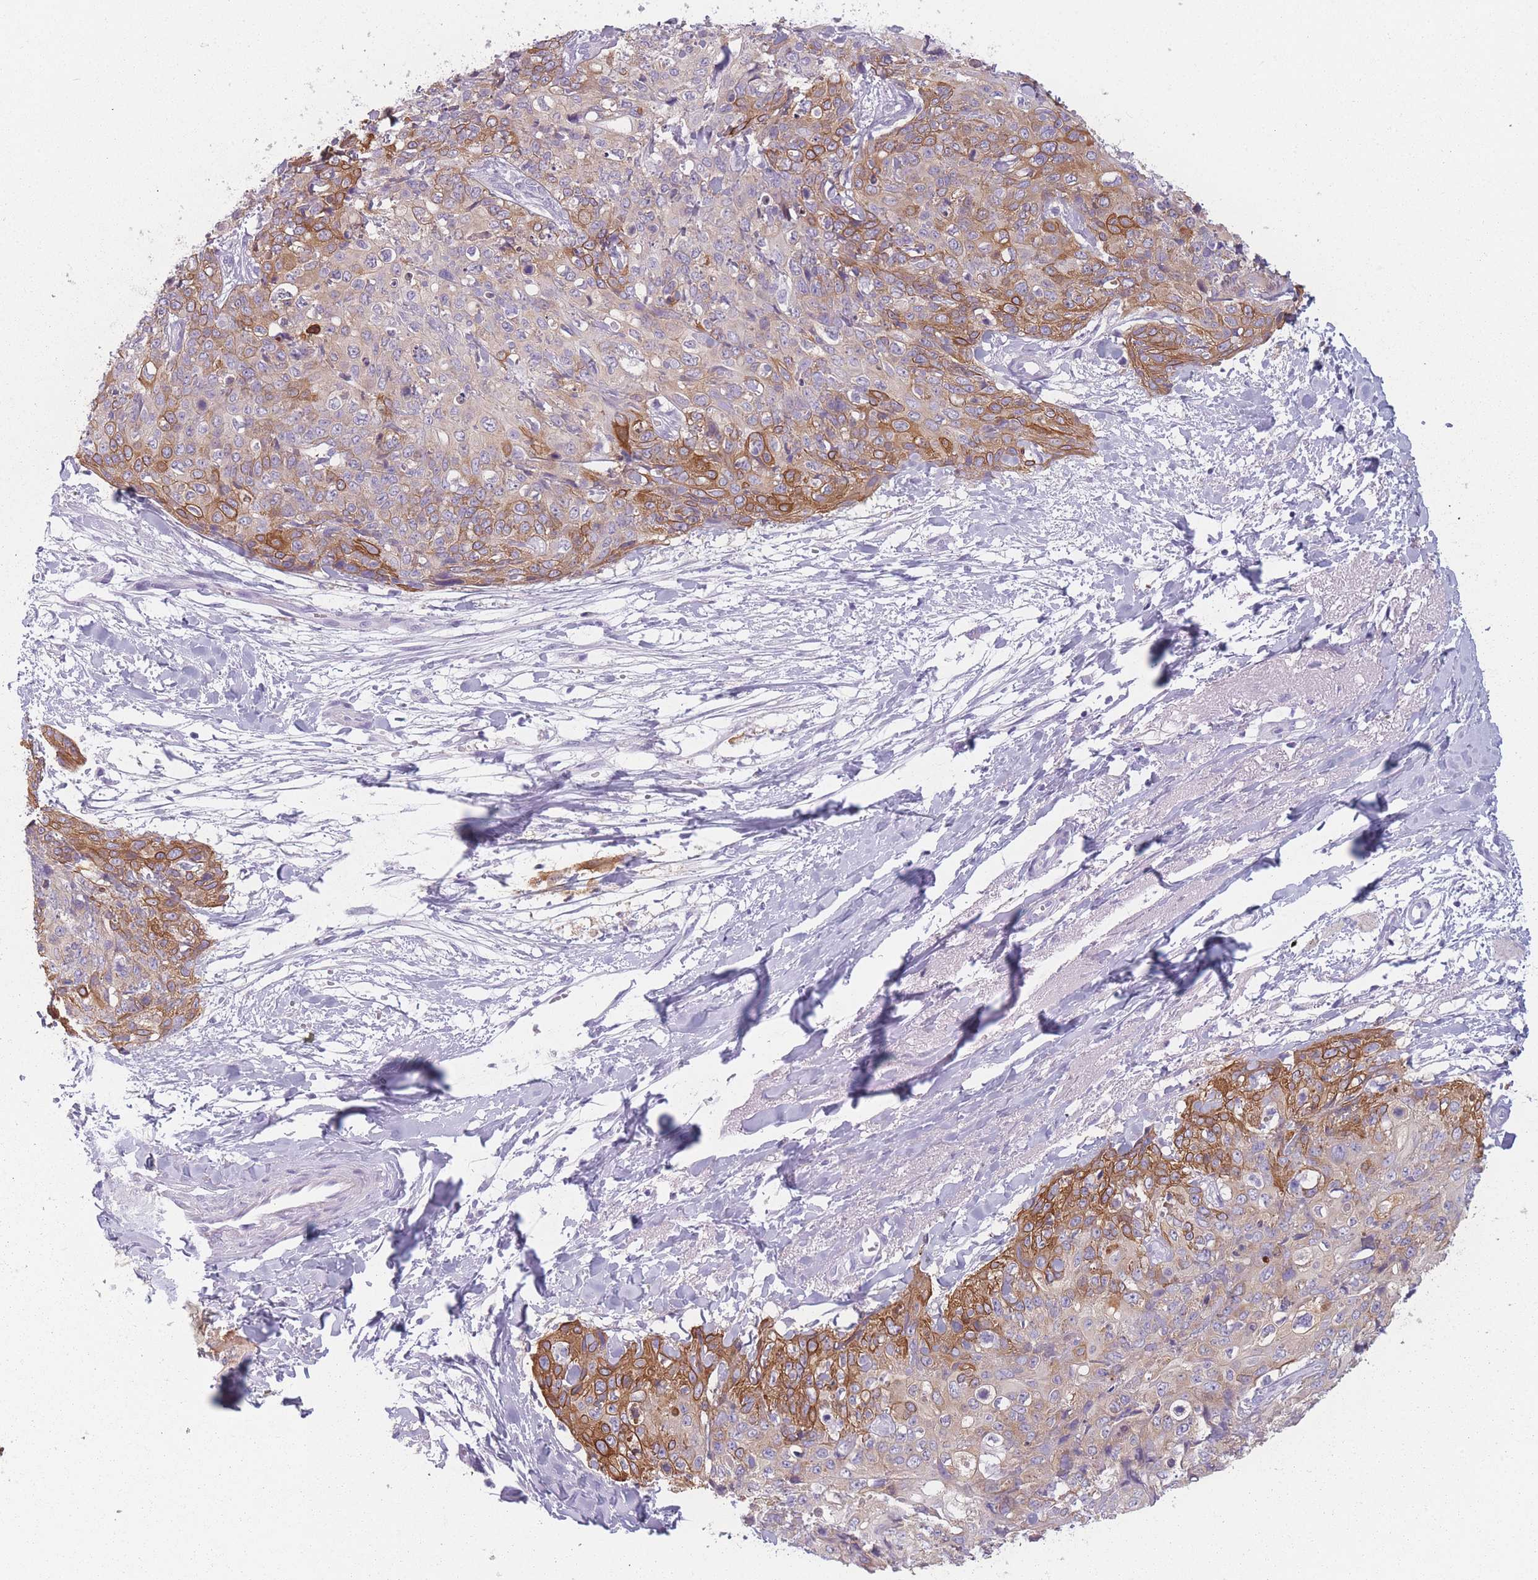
{"staining": {"intensity": "strong", "quantity": "<25%", "location": "cytoplasmic/membranous"}, "tissue": "skin cancer", "cell_type": "Tumor cells", "image_type": "cancer", "snomed": [{"axis": "morphology", "description": "Squamous cell carcinoma, NOS"}, {"axis": "topography", "description": "Skin"}, {"axis": "topography", "description": "Vulva"}], "caption": "A photomicrograph showing strong cytoplasmic/membranous staining in about <25% of tumor cells in skin squamous cell carcinoma, as visualized by brown immunohistochemical staining.", "gene": "PPFIA3", "patient": {"sex": "female", "age": 85}}